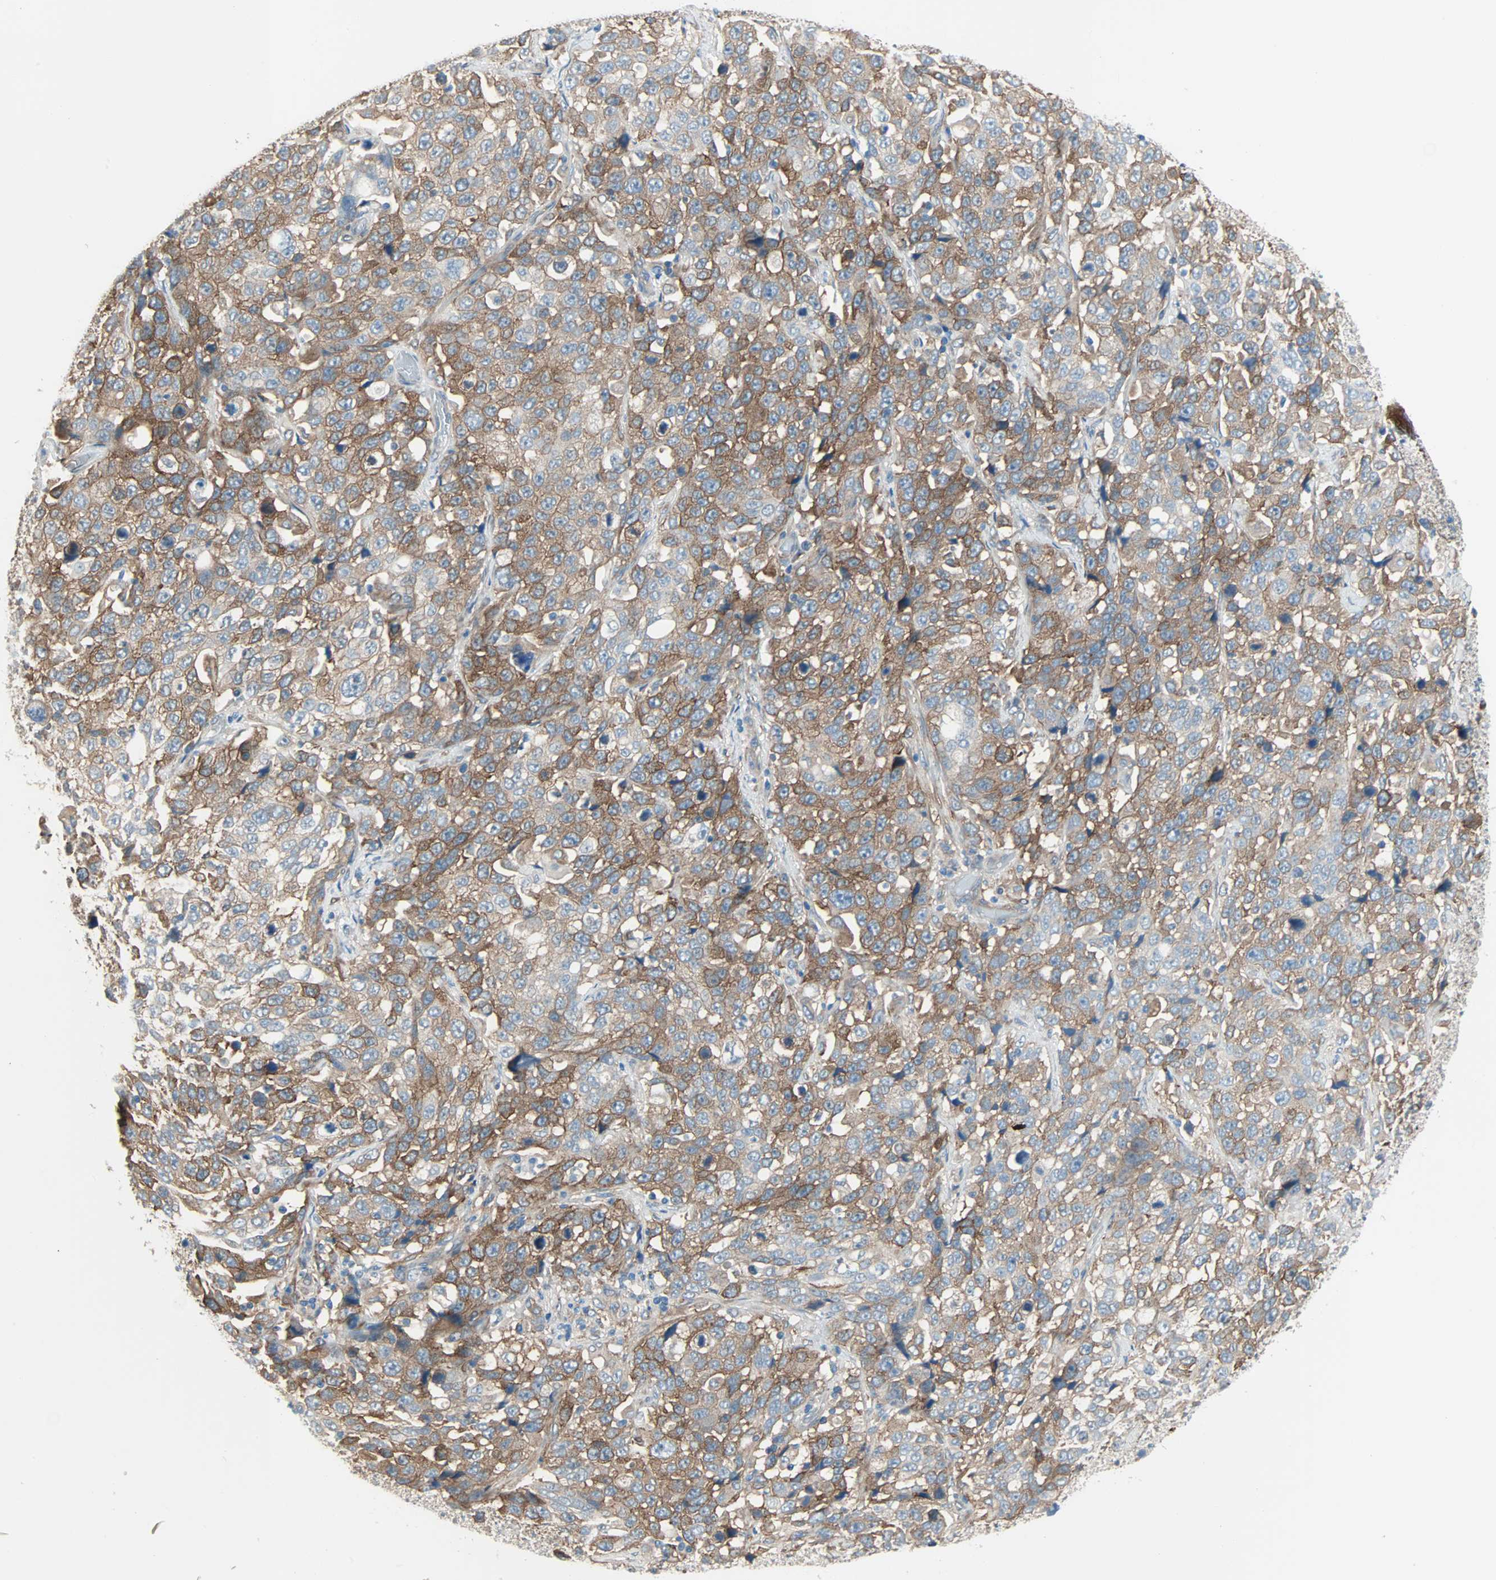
{"staining": {"intensity": "strong", "quantity": ">75%", "location": "cytoplasmic/membranous"}, "tissue": "stomach cancer", "cell_type": "Tumor cells", "image_type": "cancer", "snomed": [{"axis": "morphology", "description": "Normal tissue, NOS"}, {"axis": "morphology", "description": "Adenocarcinoma, NOS"}, {"axis": "topography", "description": "Stomach"}], "caption": "Stomach adenocarcinoma was stained to show a protein in brown. There is high levels of strong cytoplasmic/membranous positivity in about >75% of tumor cells. Ihc stains the protein in brown and the nuclei are stained blue.", "gene": "EPB41L2", "patient": {"sex": "male", "age": 48}}